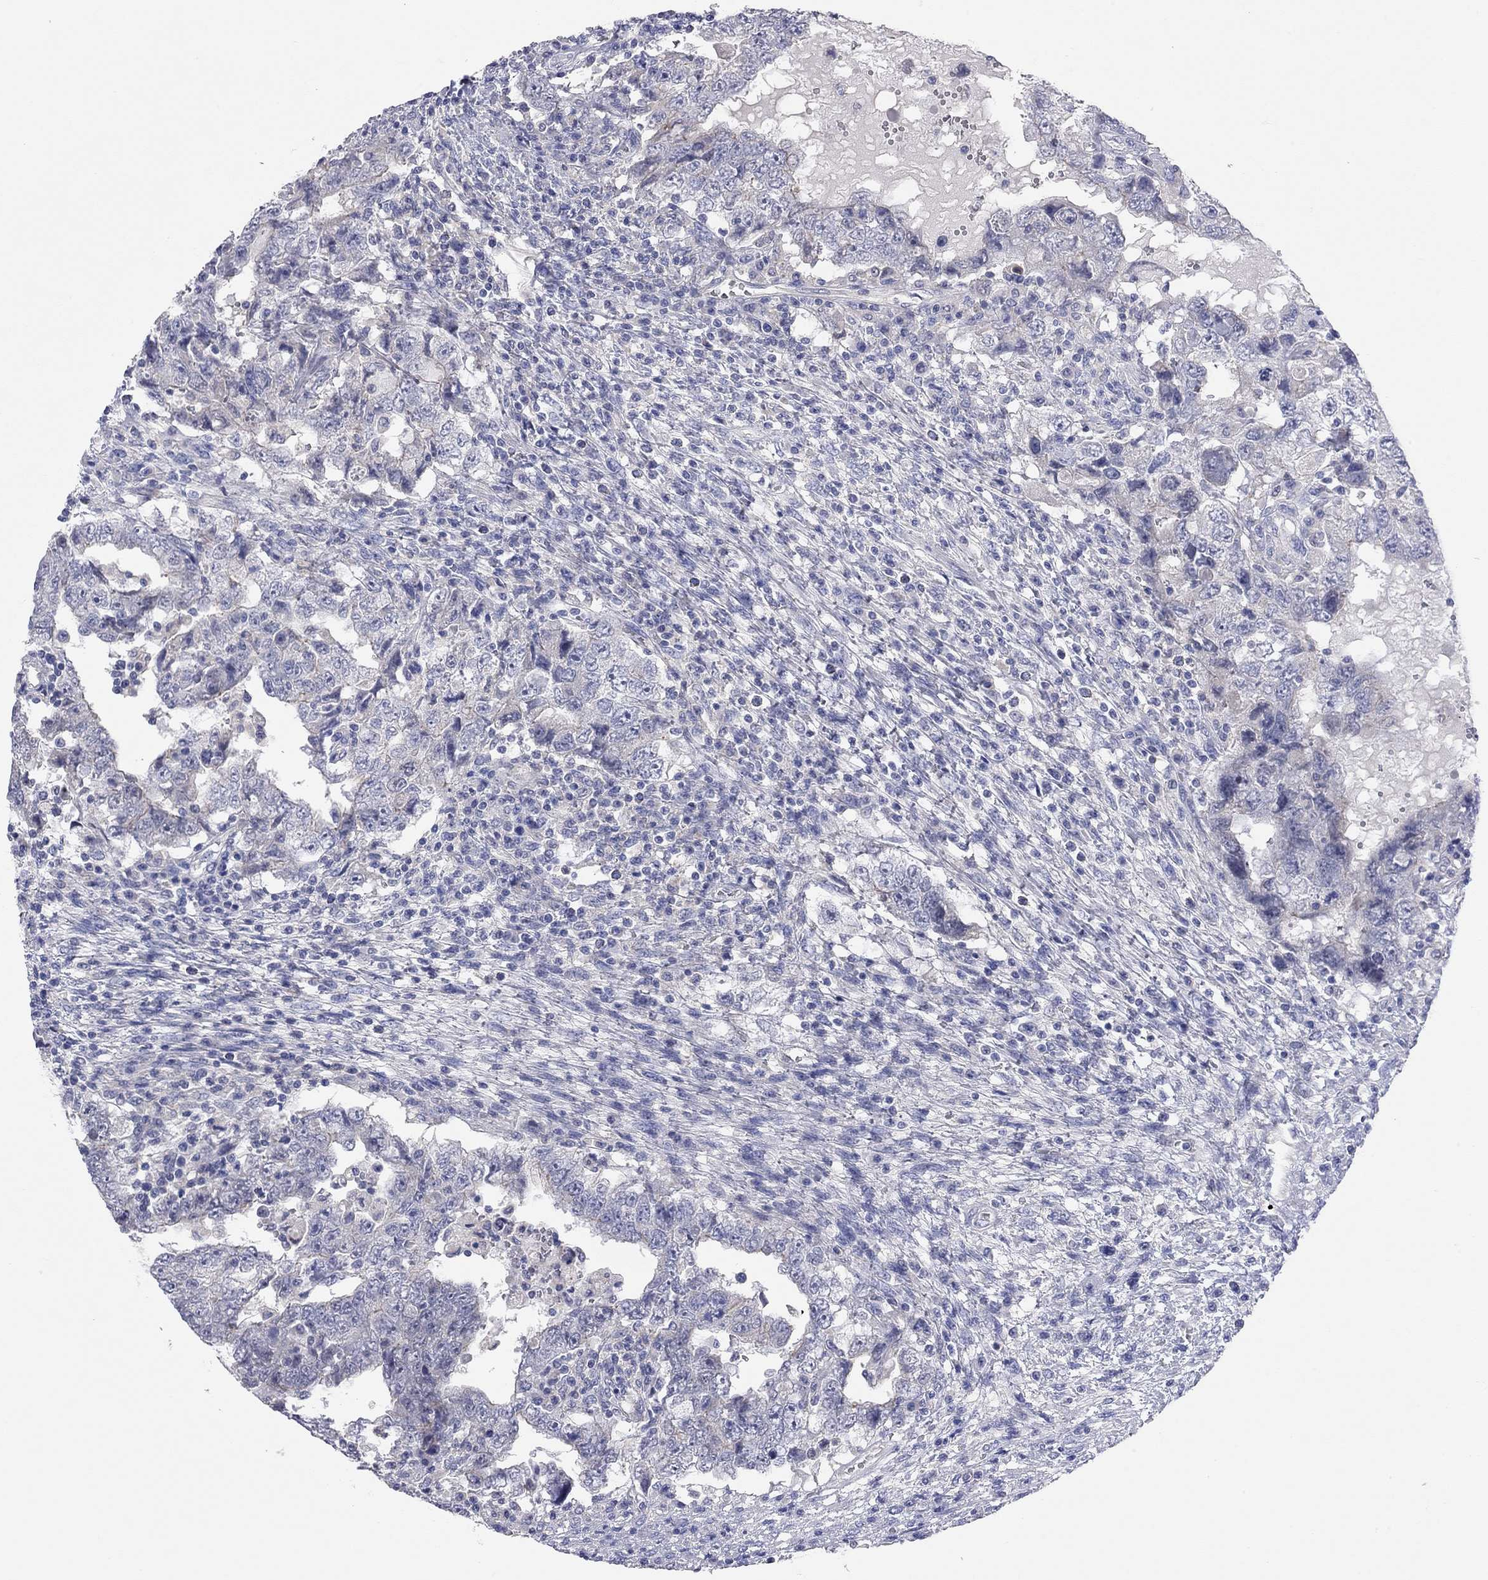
{"staining": {"intensity": "negative", "quantity": "none", "location": "none"}, "tissue": "testis cancer", "cell_type": "Tumor cells", "image_type": "cancer", "snomed": [{"axis": "morphology", "description": "Carcinoma, Embryonal, NOS"}, {"axis": "topography", "description": "Testis"}], "caption": "Tumor cells are negative for protein expression in human embryonal carcinoma (testis).", "gene": "KCNB1", "patient": {"sex": "male", "age": 26}}